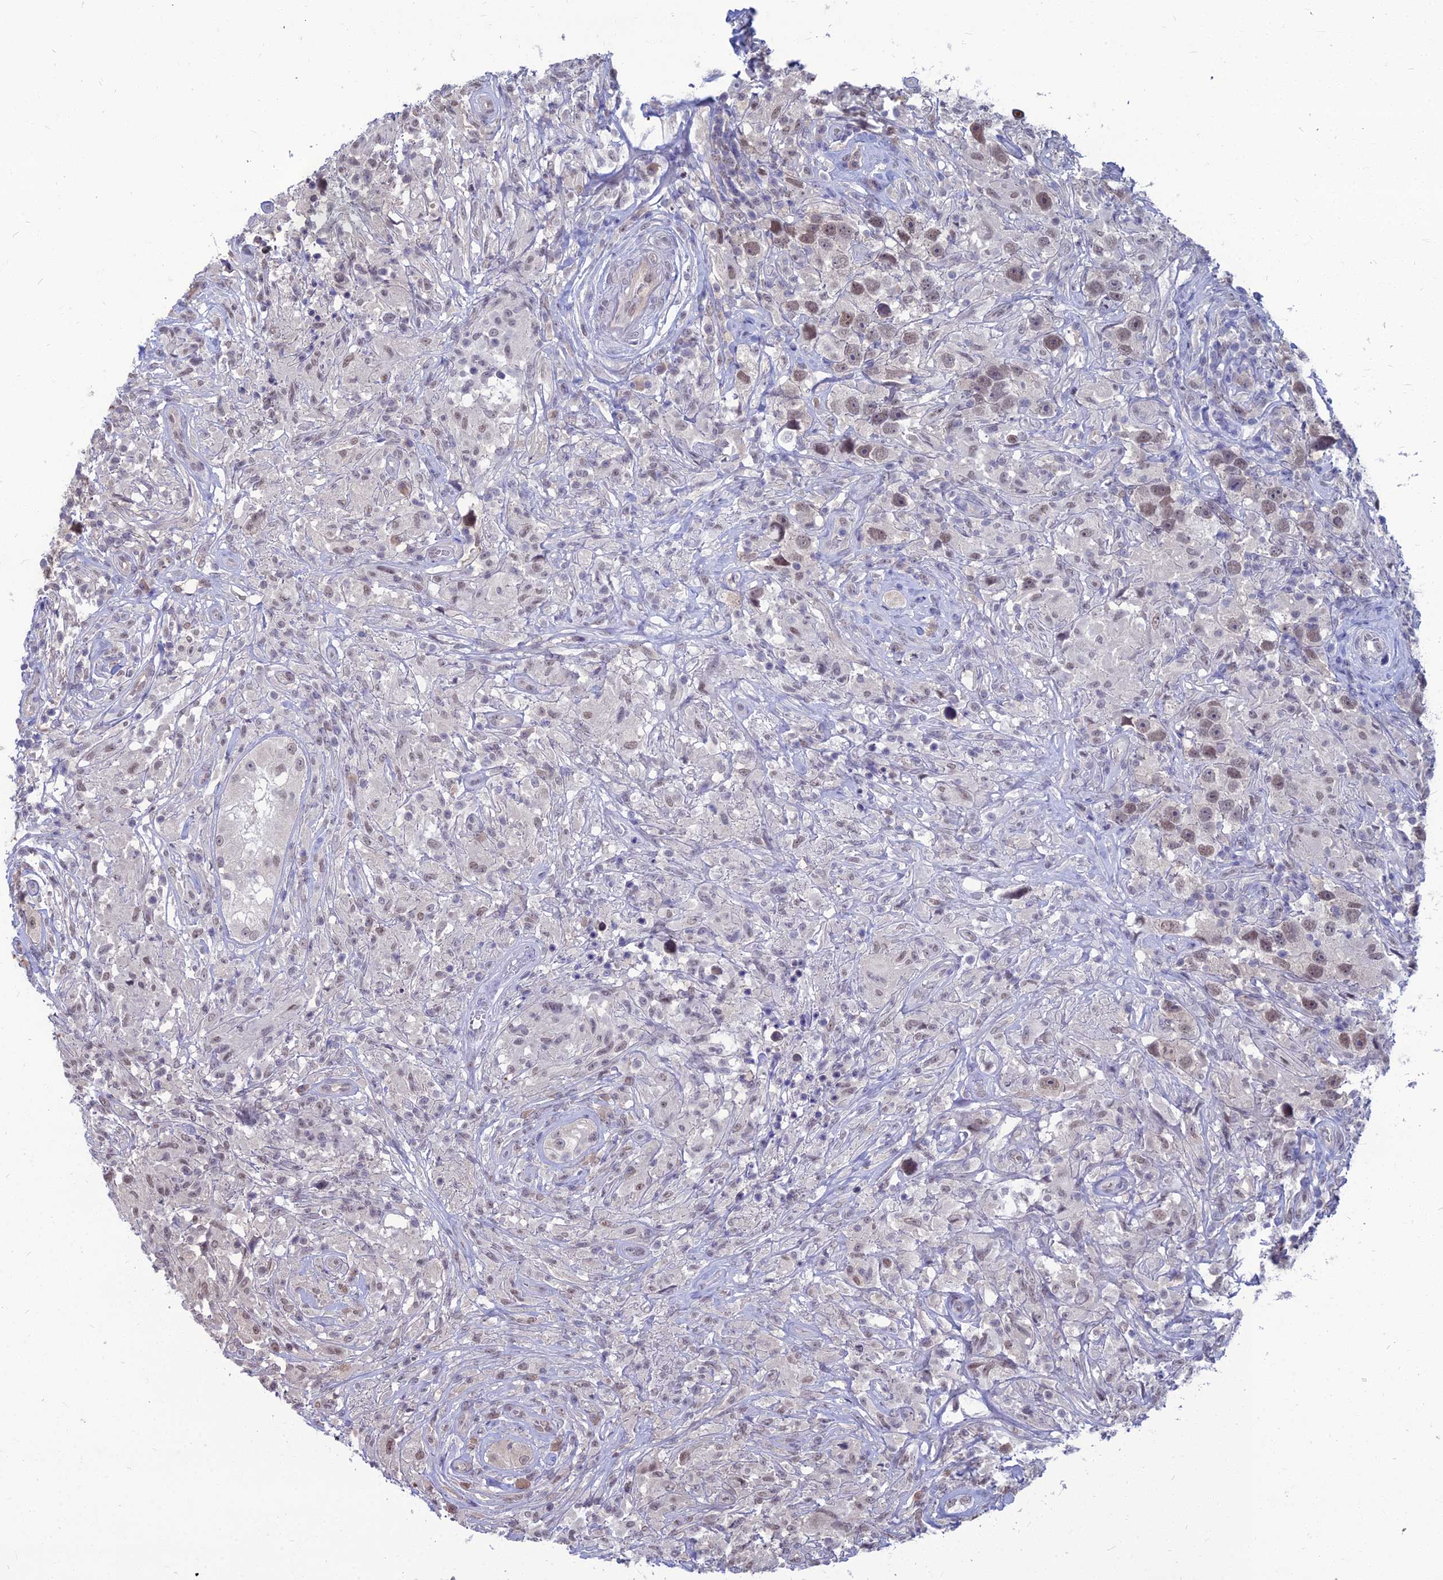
{"staining": {"intensity": "weak", "quantity": ">75%", "location": "nuclear"}, "tissue": "testis cancer", "cell_type": "Tumor cells", "image_type": "cancer", "snomed": [{"axis": "morphology", "description": "Seminoma, NOS"}, {"axis": "topography", "description": "Testis"}], "caption": "Seminoma (testis) stained for a protein shows weak nuclear positivity in tumor cells. Nuclei are stained in blue.", "gene": "SRSF7", "patient": {"sex": "male", "age": 49}}